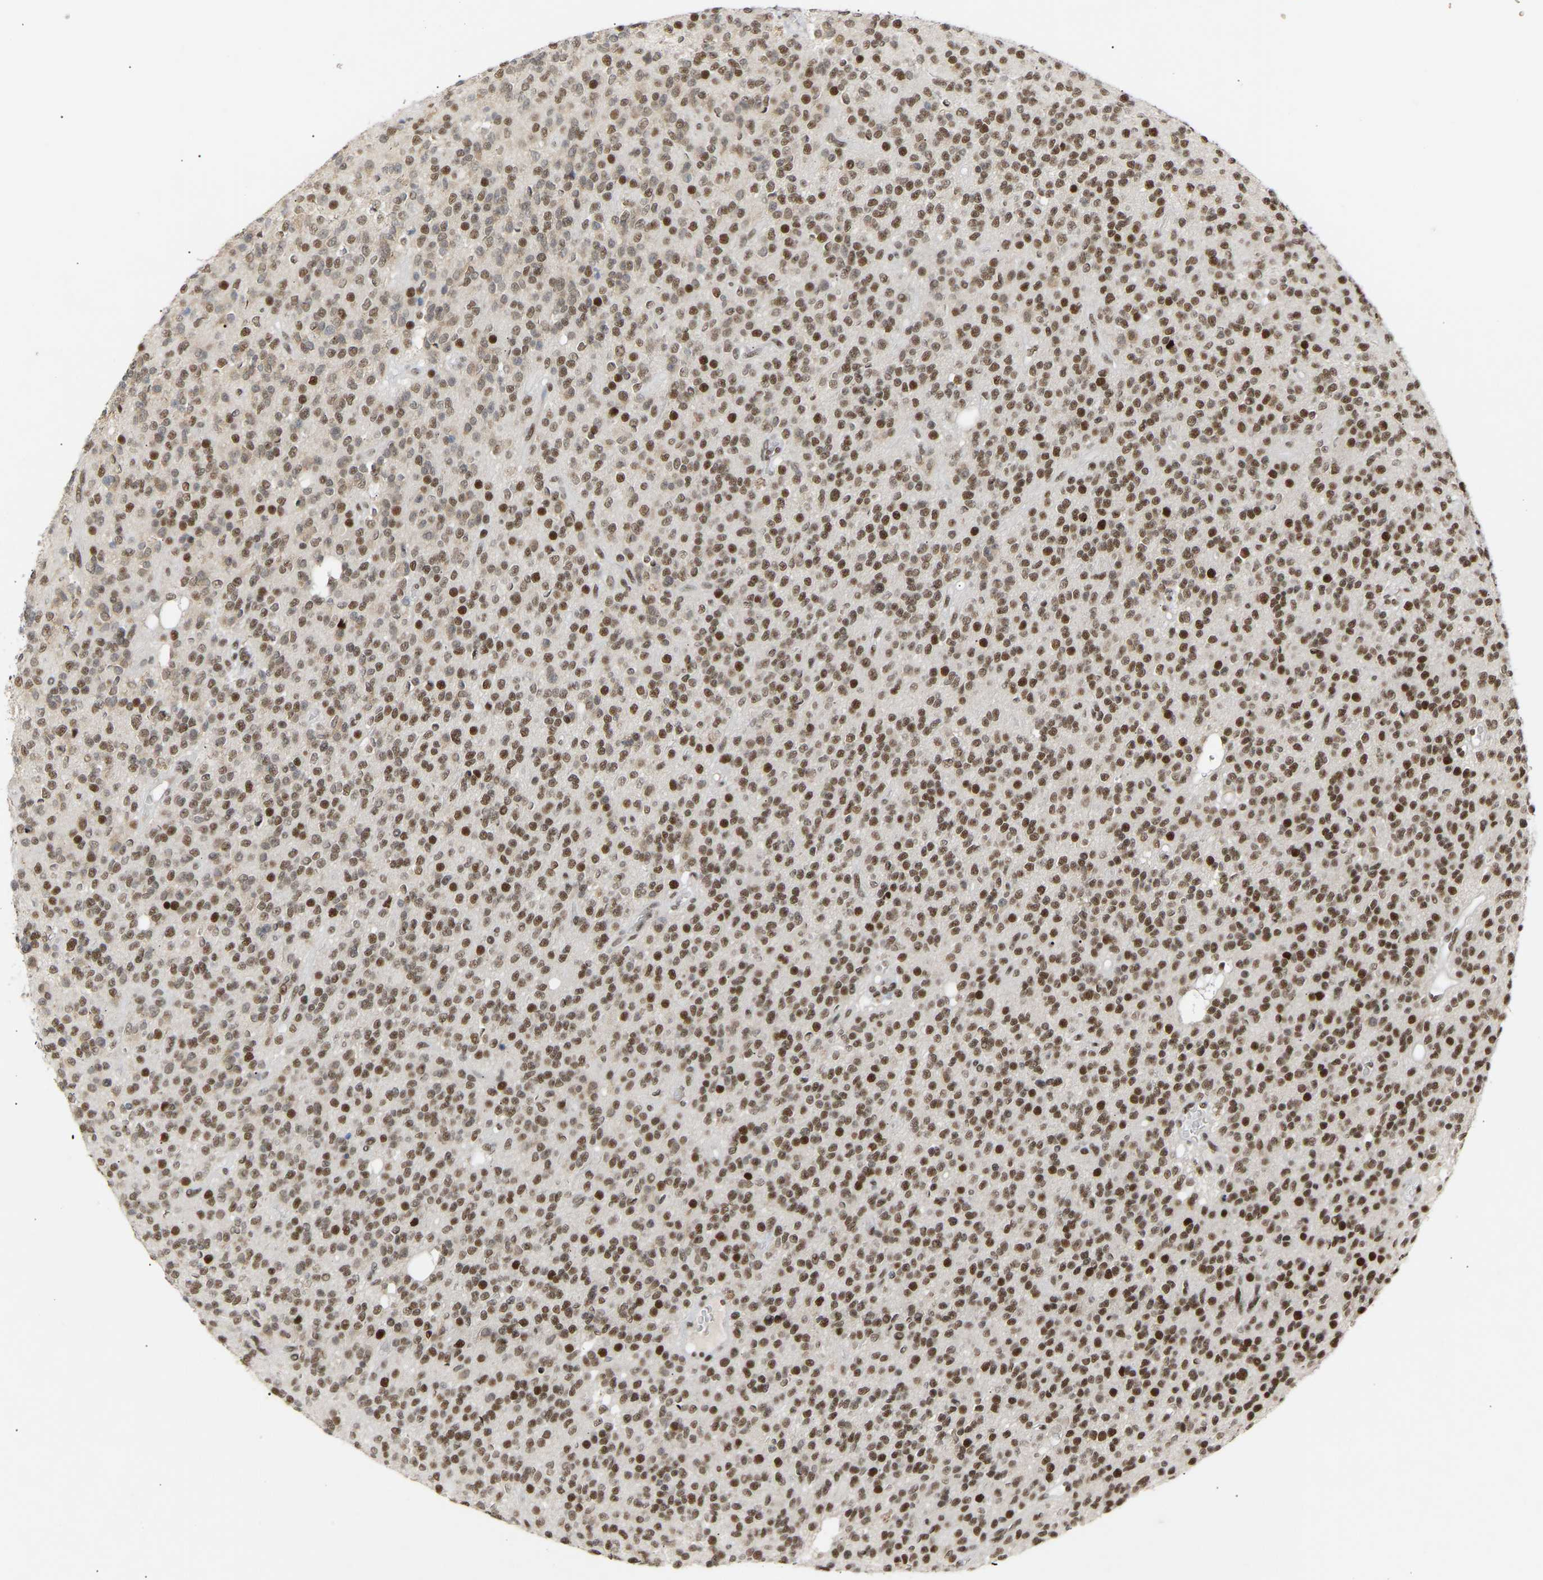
{"staining": {"intensity": "strong", "quantity": ">75%", "location": "nuclear"}, "tissue": "glioma", "cell_type": "Tumor cells", "image_type": "cancer", "snomed": [{"axis": "morphology", "description": "Glioma, malignant, High grade"}, {"axis": "topography", "description": "Brain"}], "caption": "Malignant glioma (high-grade) stained with a protein marker shows strong staining in tumor cells.", "gene": "NELFB", "patient": {"sex": "male", "age": 34}}